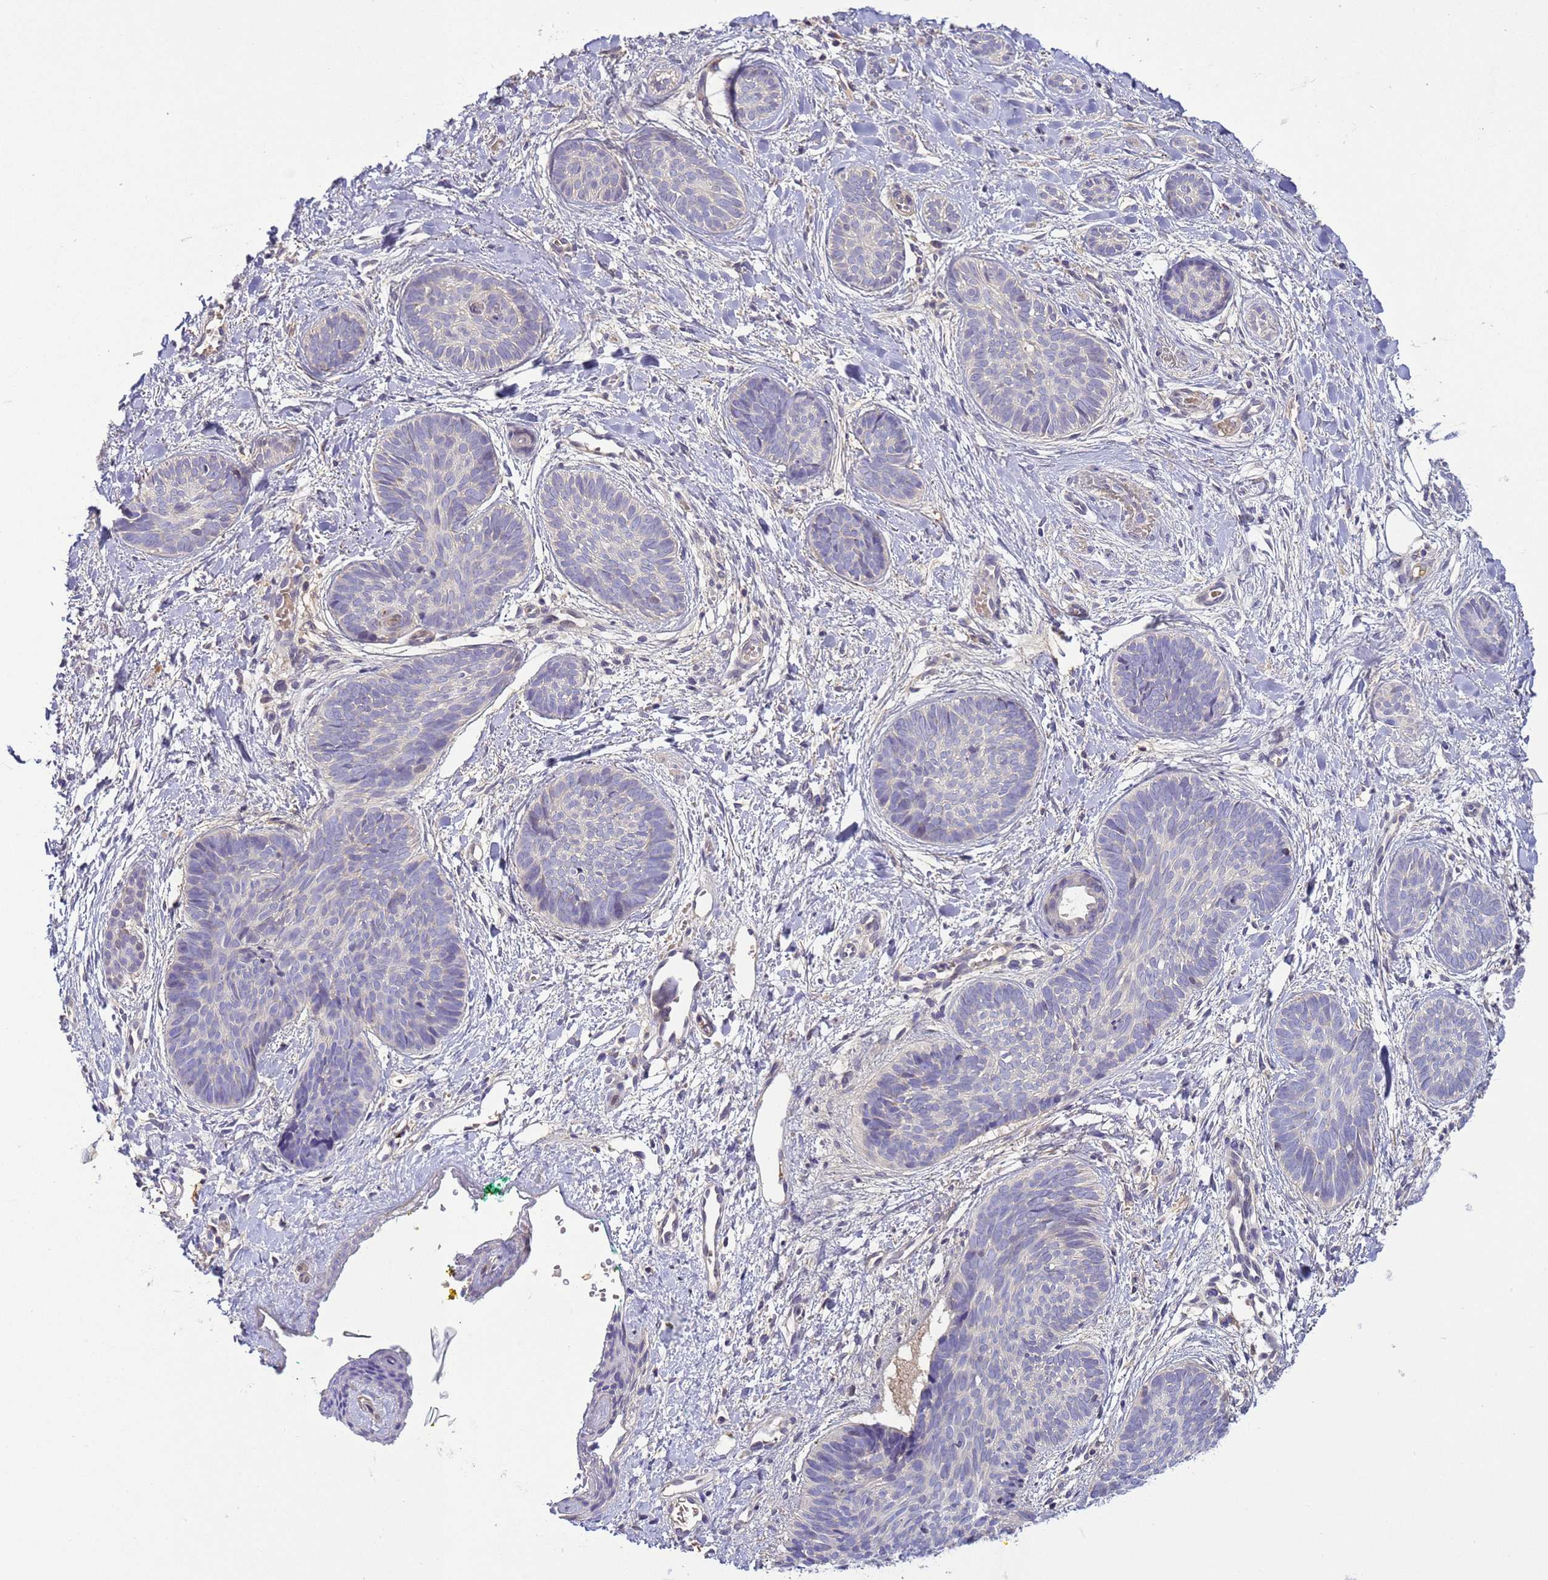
{"staining": {"intensity": "negative", "quantity": "none", "location": "none"}, "tissue": "skin cancer", "cell_type": "Tumor cells", "image_type": "cancer", "snomed": [{"axis": "morphology", "description": "Basal cell carcinoma"}, {"axis": "topography", "description": "Skin"}], "caption": "Immunohistochemical staining of human skin basal cell carcinoma displays no significant positivity in tumor cells. The staining was performed using DAB to visualize the protein expression in brown, while the nuclei were stained in blue with hematoxylin (Magnification: 20x).", "gene": "TBCD", "patient": {"sex": "female", "age": 81}}